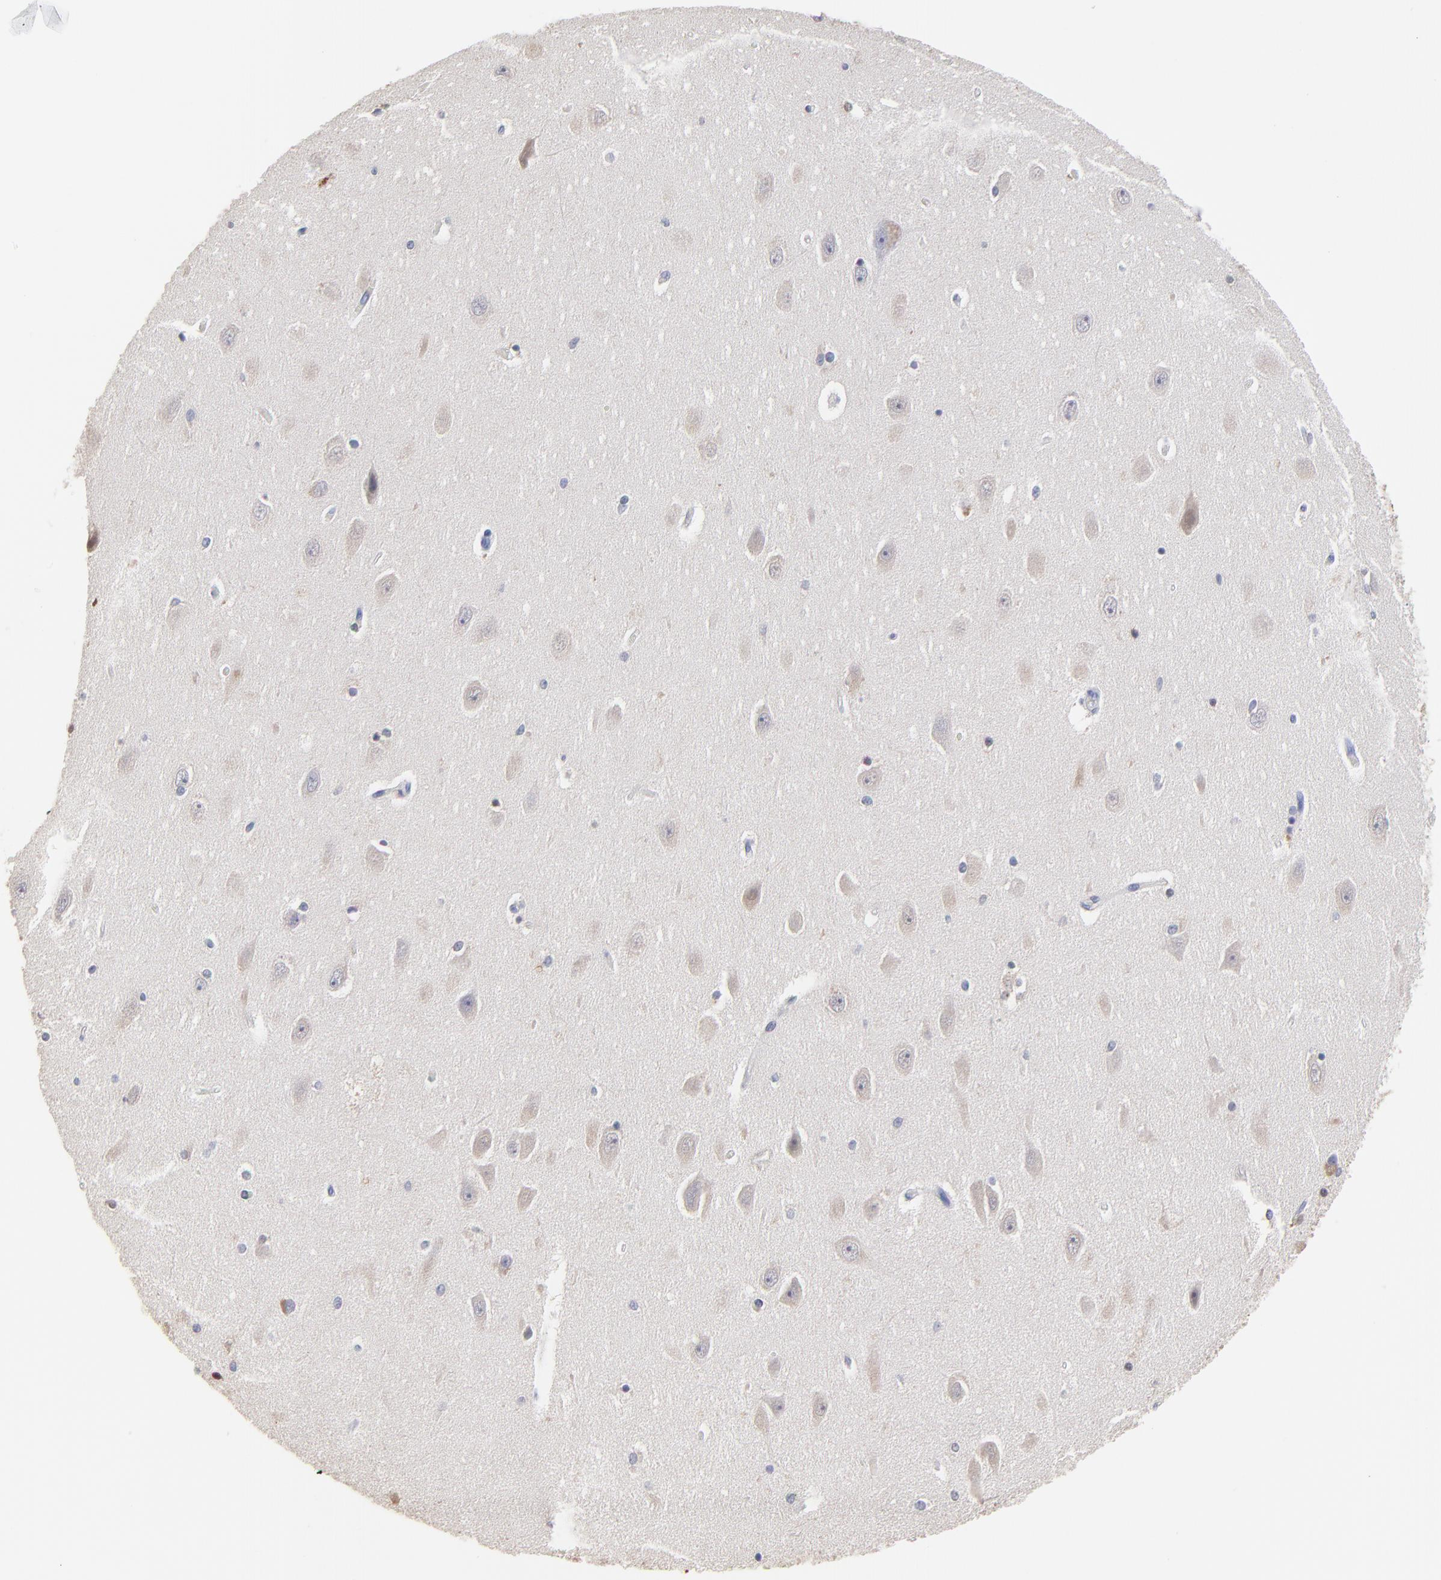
{"staining": {"intensity": "moderate", "quantity": ">75%", "location": "nuclear"}, "tissue": "hippocampus", "cell_type": "Glial cells", "image_type": "normal", "snomed": [{"axis": "morphology", "description": "Normal tissue, NOS"}, {"axis": "topography", "description": "Hippocampus"}], "caption": "The micrograph exhibits staining of benign hippocampus, revealing moderate nuclear protein staining (brown color) within glial cells. The staining was performed using DAB, with brown indicating positive protein expression. Nuclei are stained blue with hematoxylin.", "gene": "SMARCA1", "patient": {"sex": "female", "age": 54}}